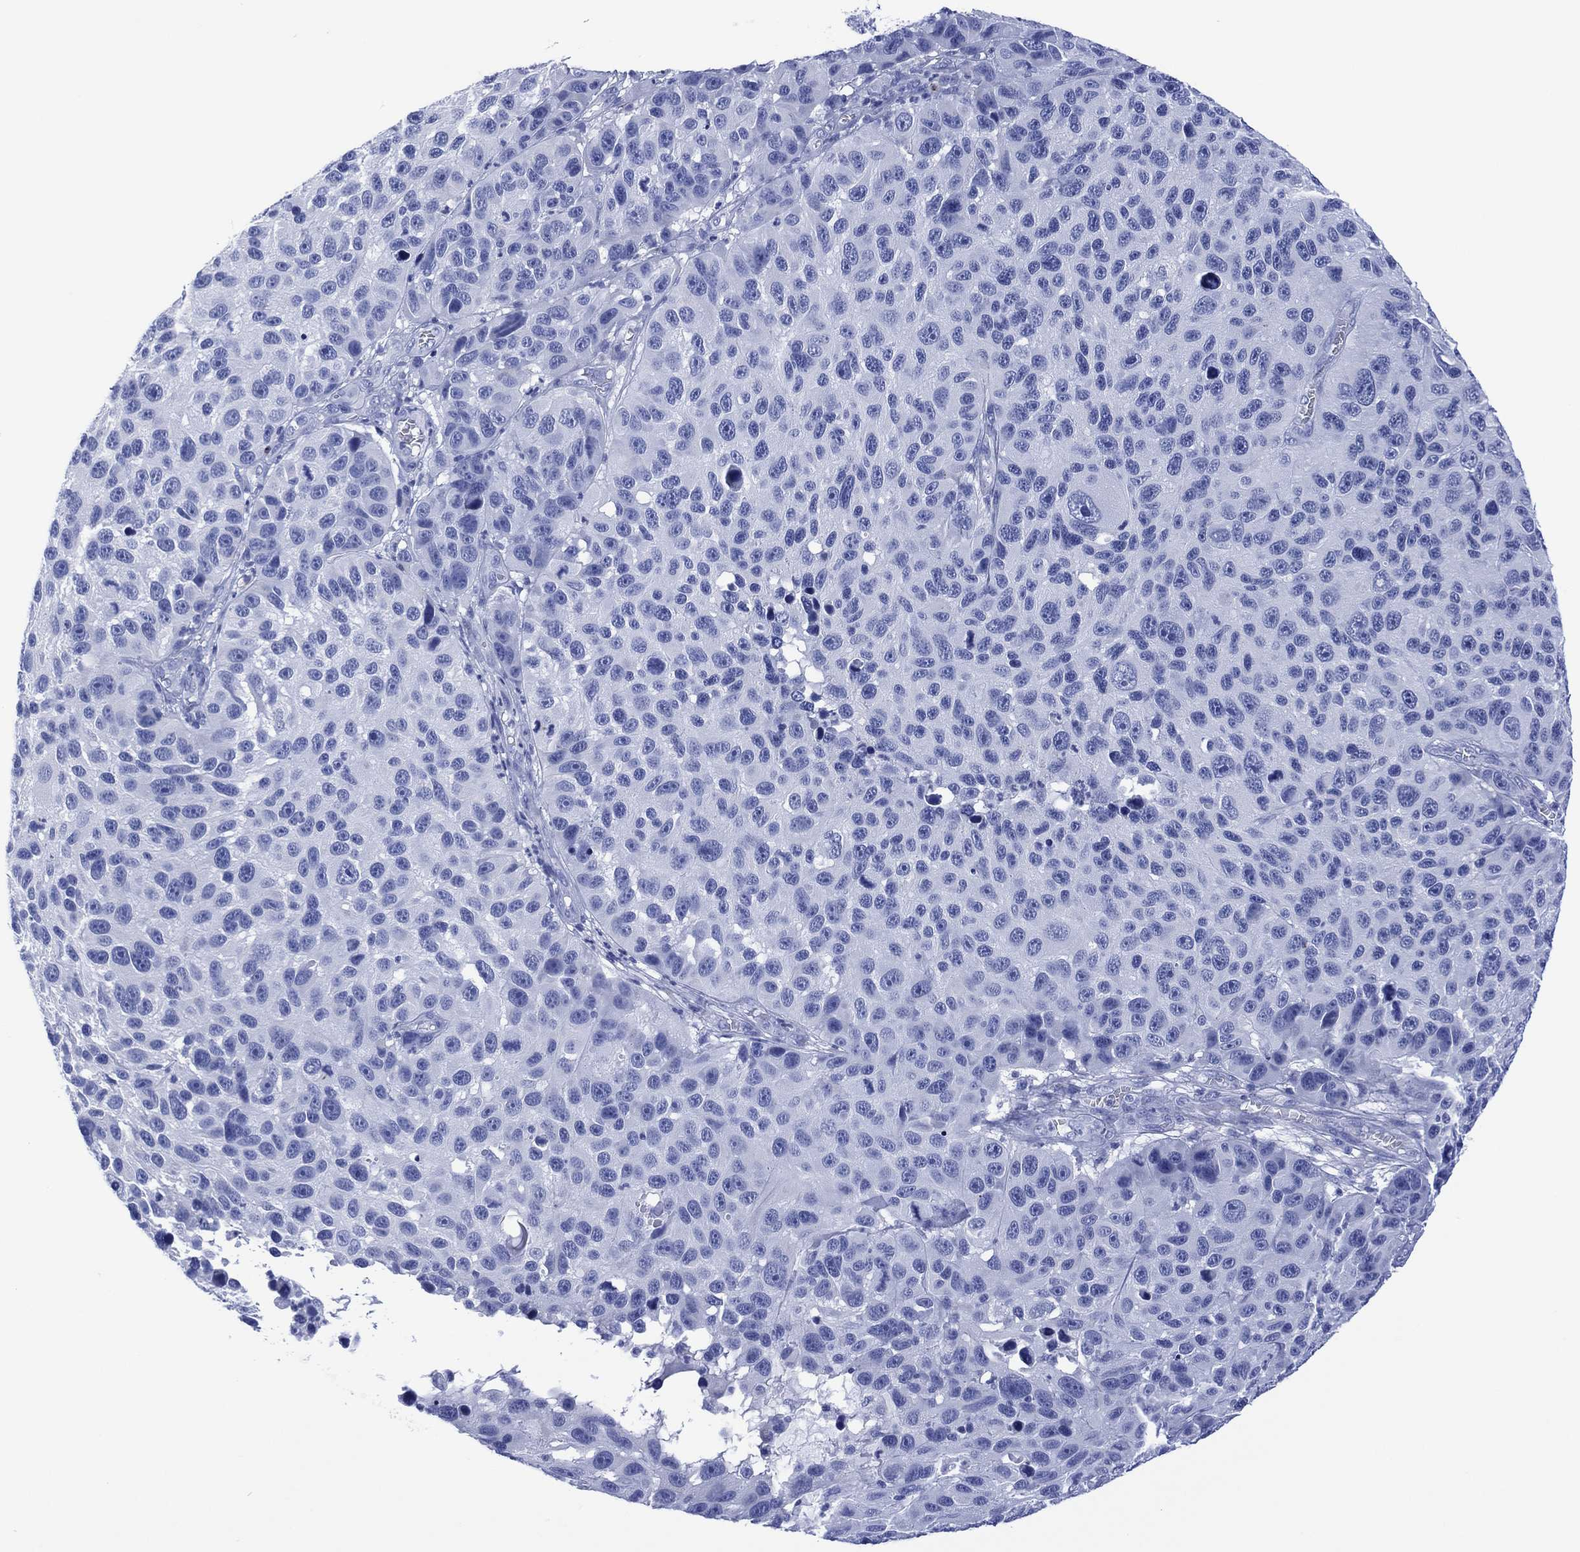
{"staining": {"intensity": "negative", "quantity": "none", "location": "none"}, "tissue": "melanoma", "cell_type": "Tumor cells", "image_type": "cancer", "snomed": [{"axis": "morphology", "description": "Malignant melanoma, NOS"}, {"axis": "topography", "description": "Skin"}], "caption": "This is an IHC photomicrograph of malignant melanoma. There is no staining in tumor cells.", "gene": "DPP4", "patient": {"sex": "male", "age": 53}}